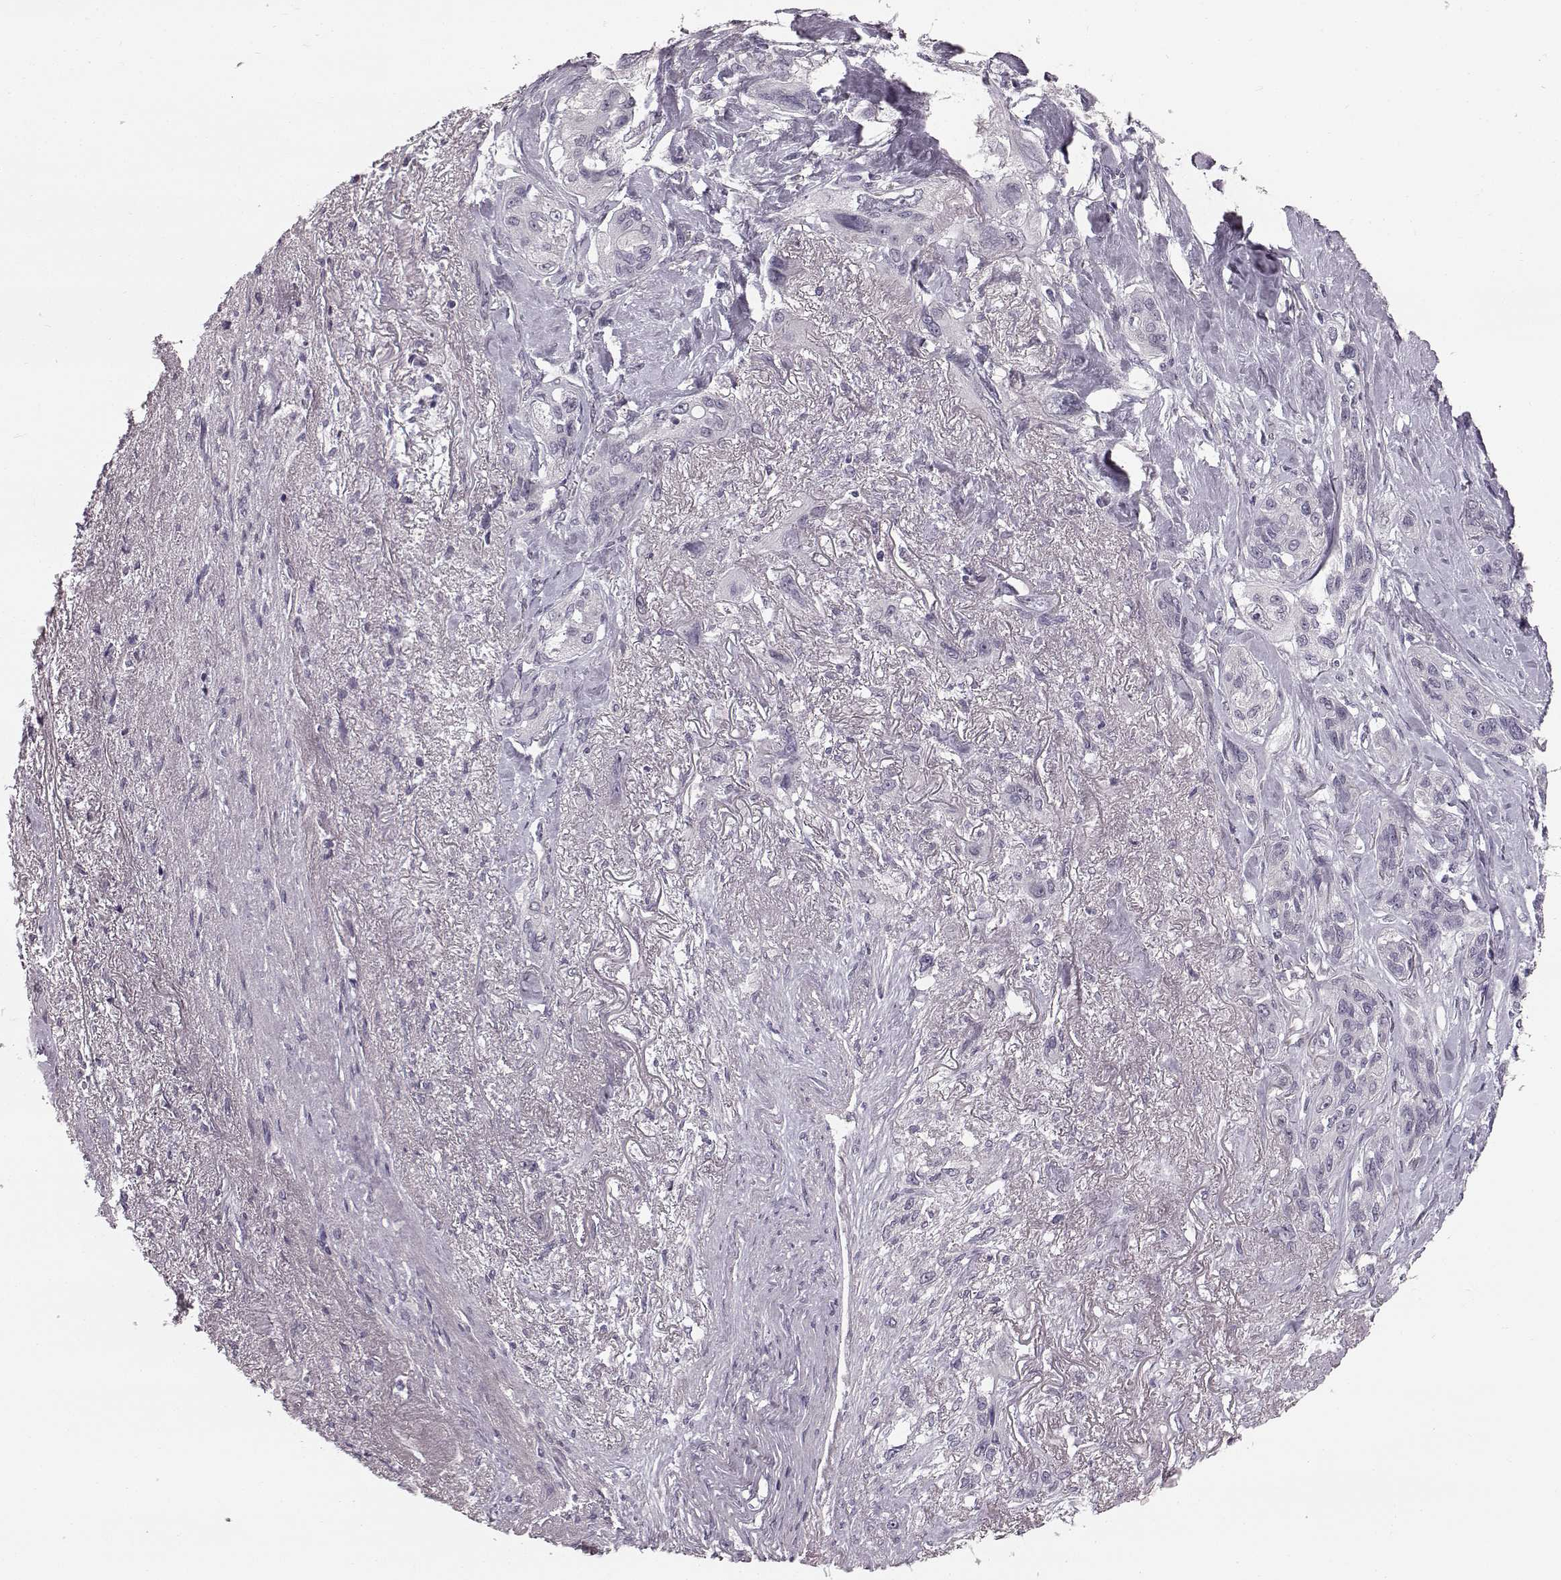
{"staining": {"intensity": "negative", "quantity": "none", "location": "none"}, "tissue": "lung cancer", "cell_type": "Tumor cells", "image_type": "cancer", "snomed": [{"axis": "morphology", "description": "Squamous cell carcinoma, NOS"}, {"axis": "topography", "description": "Lung"}], "caption": "Lung cancer was stained to show a protein in brown. There is no significant expression in tumor cells. The staining was performed using DAB to visualize the protein expression in brown, while the nuclei were stained in blue with hematoxylin (Magnification: 20x).", "gene": "TCHHL1", "patient": {"sex": "female", "age": 70}}